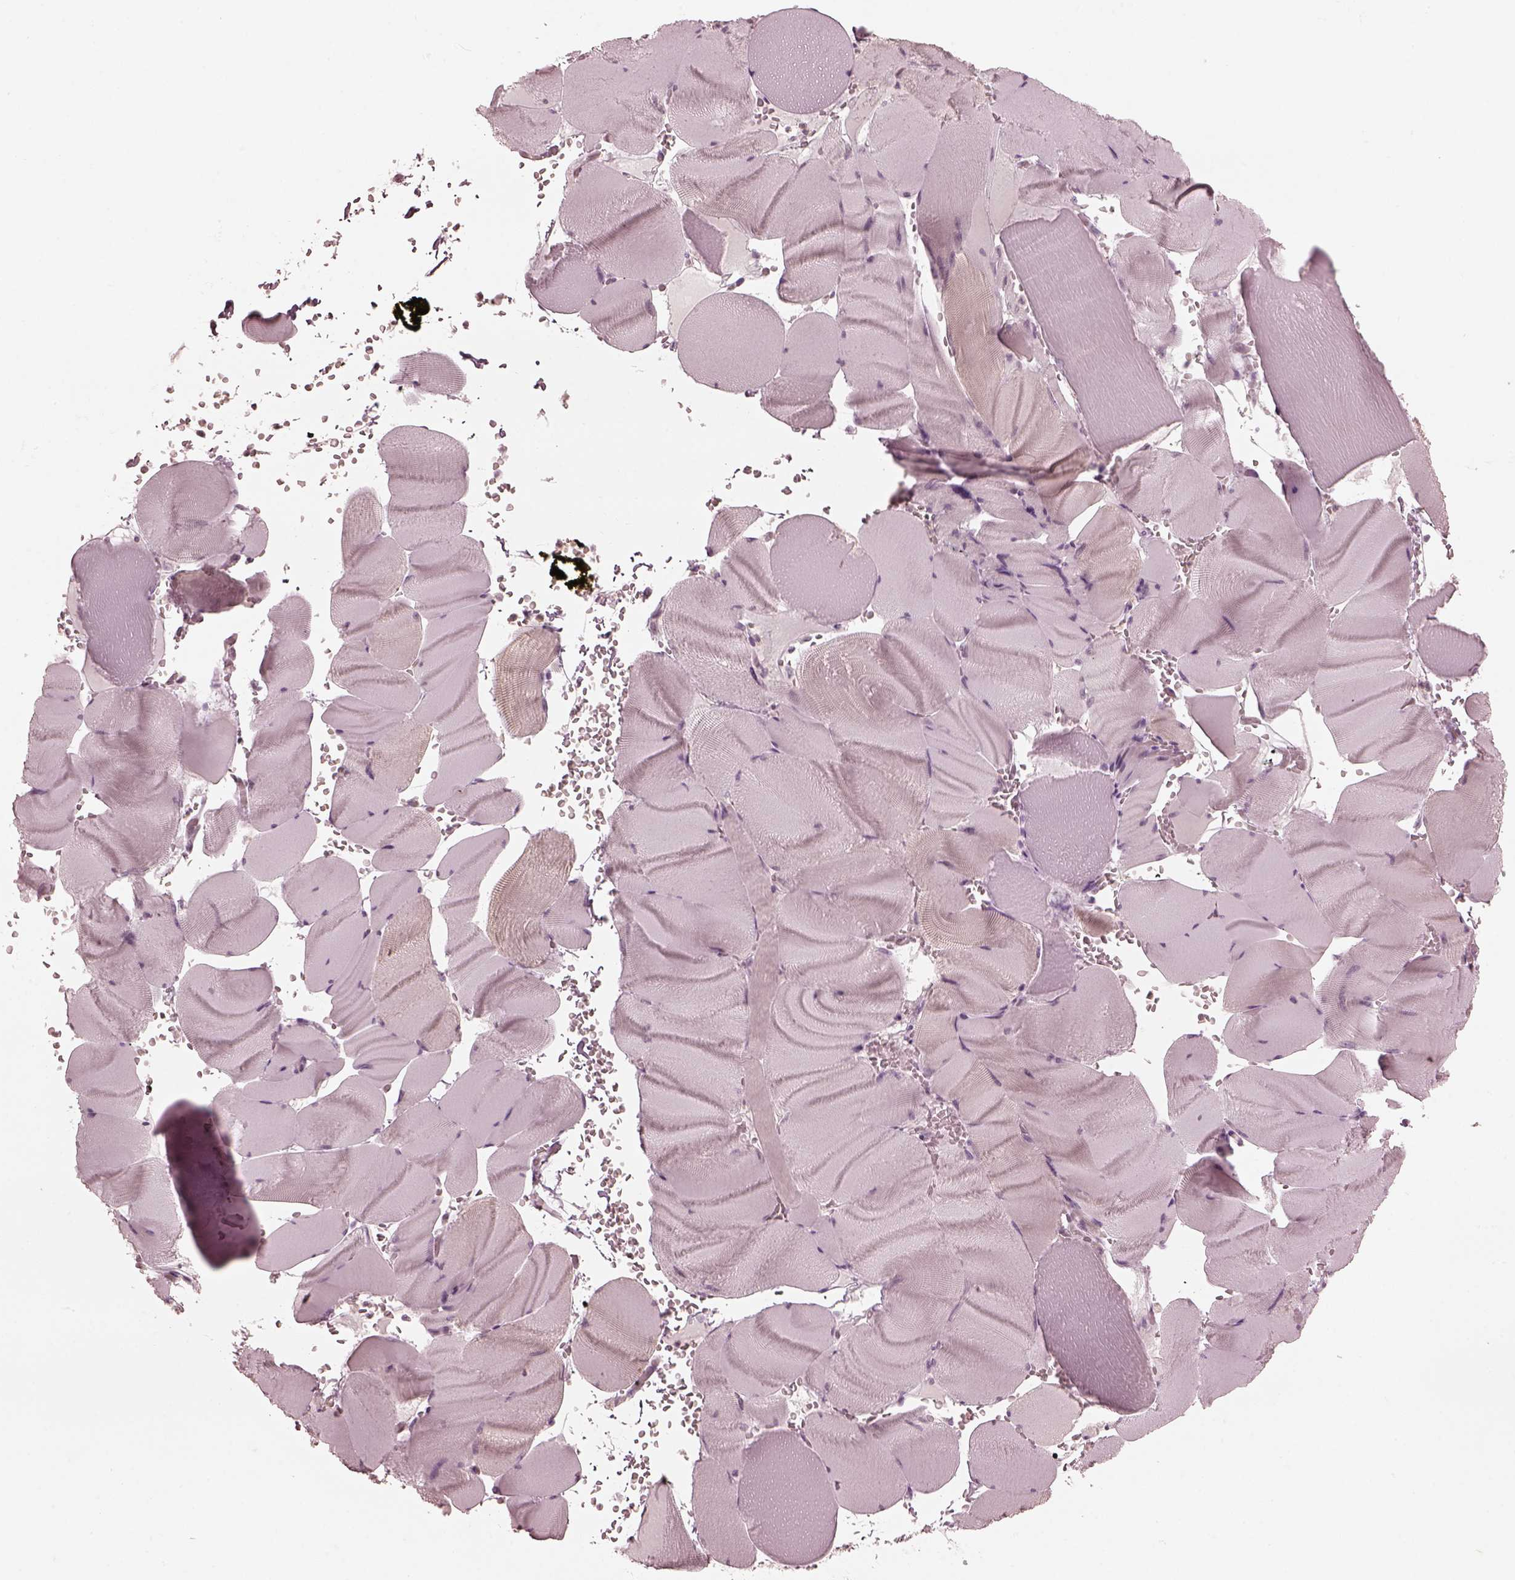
{"staining": {"intensity": "weak", "quantity": "<25%", "location": "cytoplasmic/membranous"}, "tissue": "skeletal muscle", "cell_type": "Myocytes", "image_type": "normal", "snomed": [{"axis": "morphology", "description": "Normal tissue, NOS"}, {"axis": "topography", "description": "Skeletal muscle"}], "caption": "The micrograph demonstrates no significant positivity in myocytes of skeletal muscle.", "gene": "CCDC170", "patient": {"sex": "male", "age": 56}}